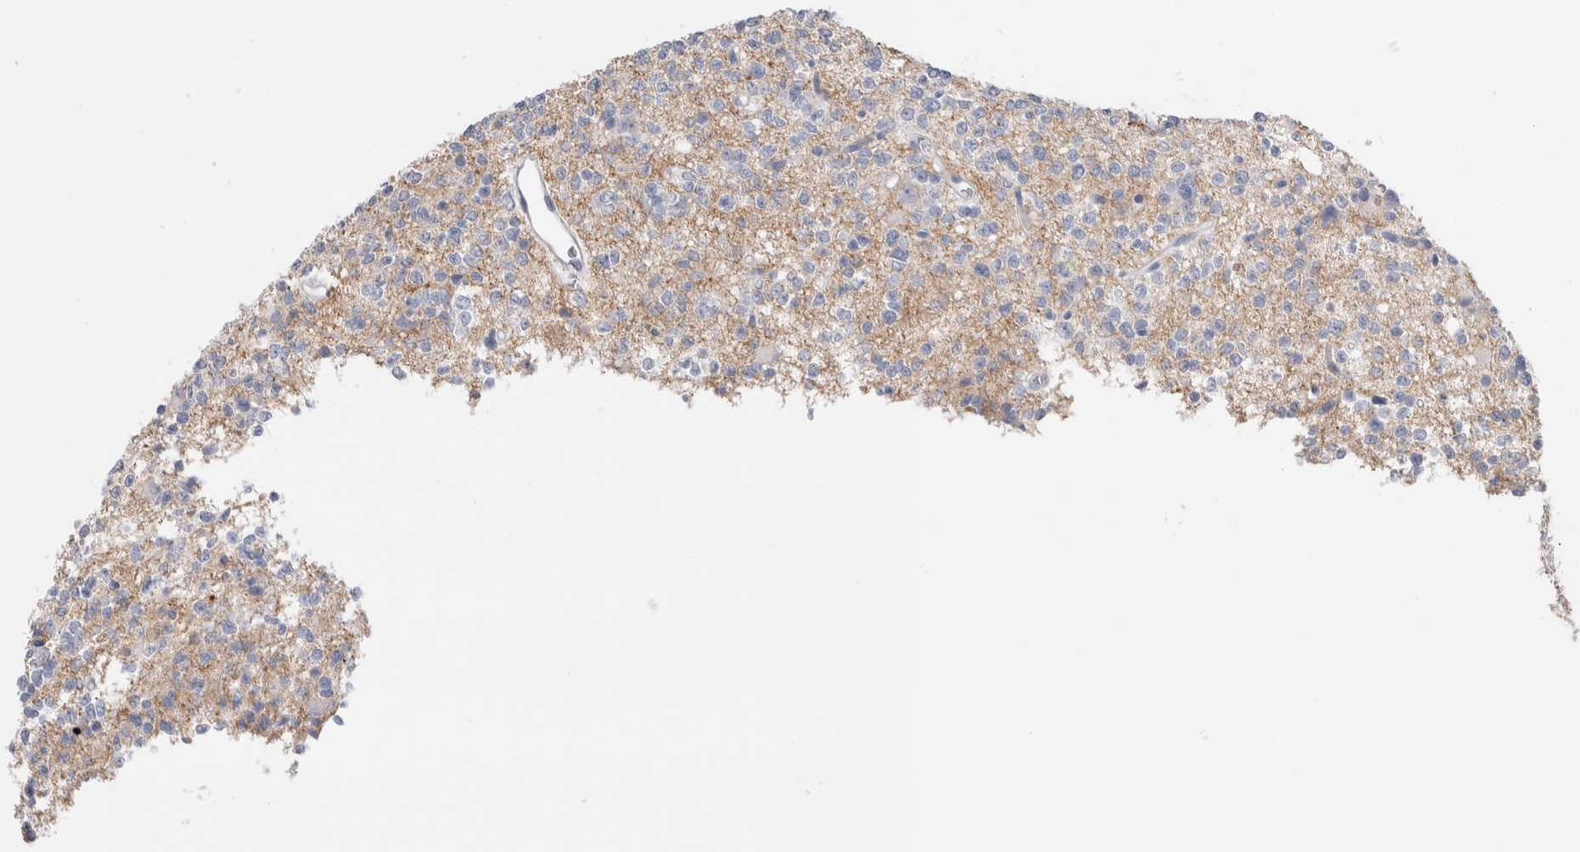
{"staining": {"intensity": "negative", "quantity": "none", "location": "none"}, "tissue": "glioma", "cell_type": "Tumor cells", "image_type": "cancer", "snomed": [{"axis": "morphology", "description": "Glioma, malignant, High grade"}, {"axis": "topography", "description": "Brain"}], "caption": "Histopathology image shows no significant protein positivity in tumor cells of malignant high-grade glioma. (DAB (3,3'-diaminobenzidine) immunohistochemistry (IHC) visualized using brightfield microscopy, high magnification).", "gene": "GDA", "patient": {"sex": "female", "age": 62}}